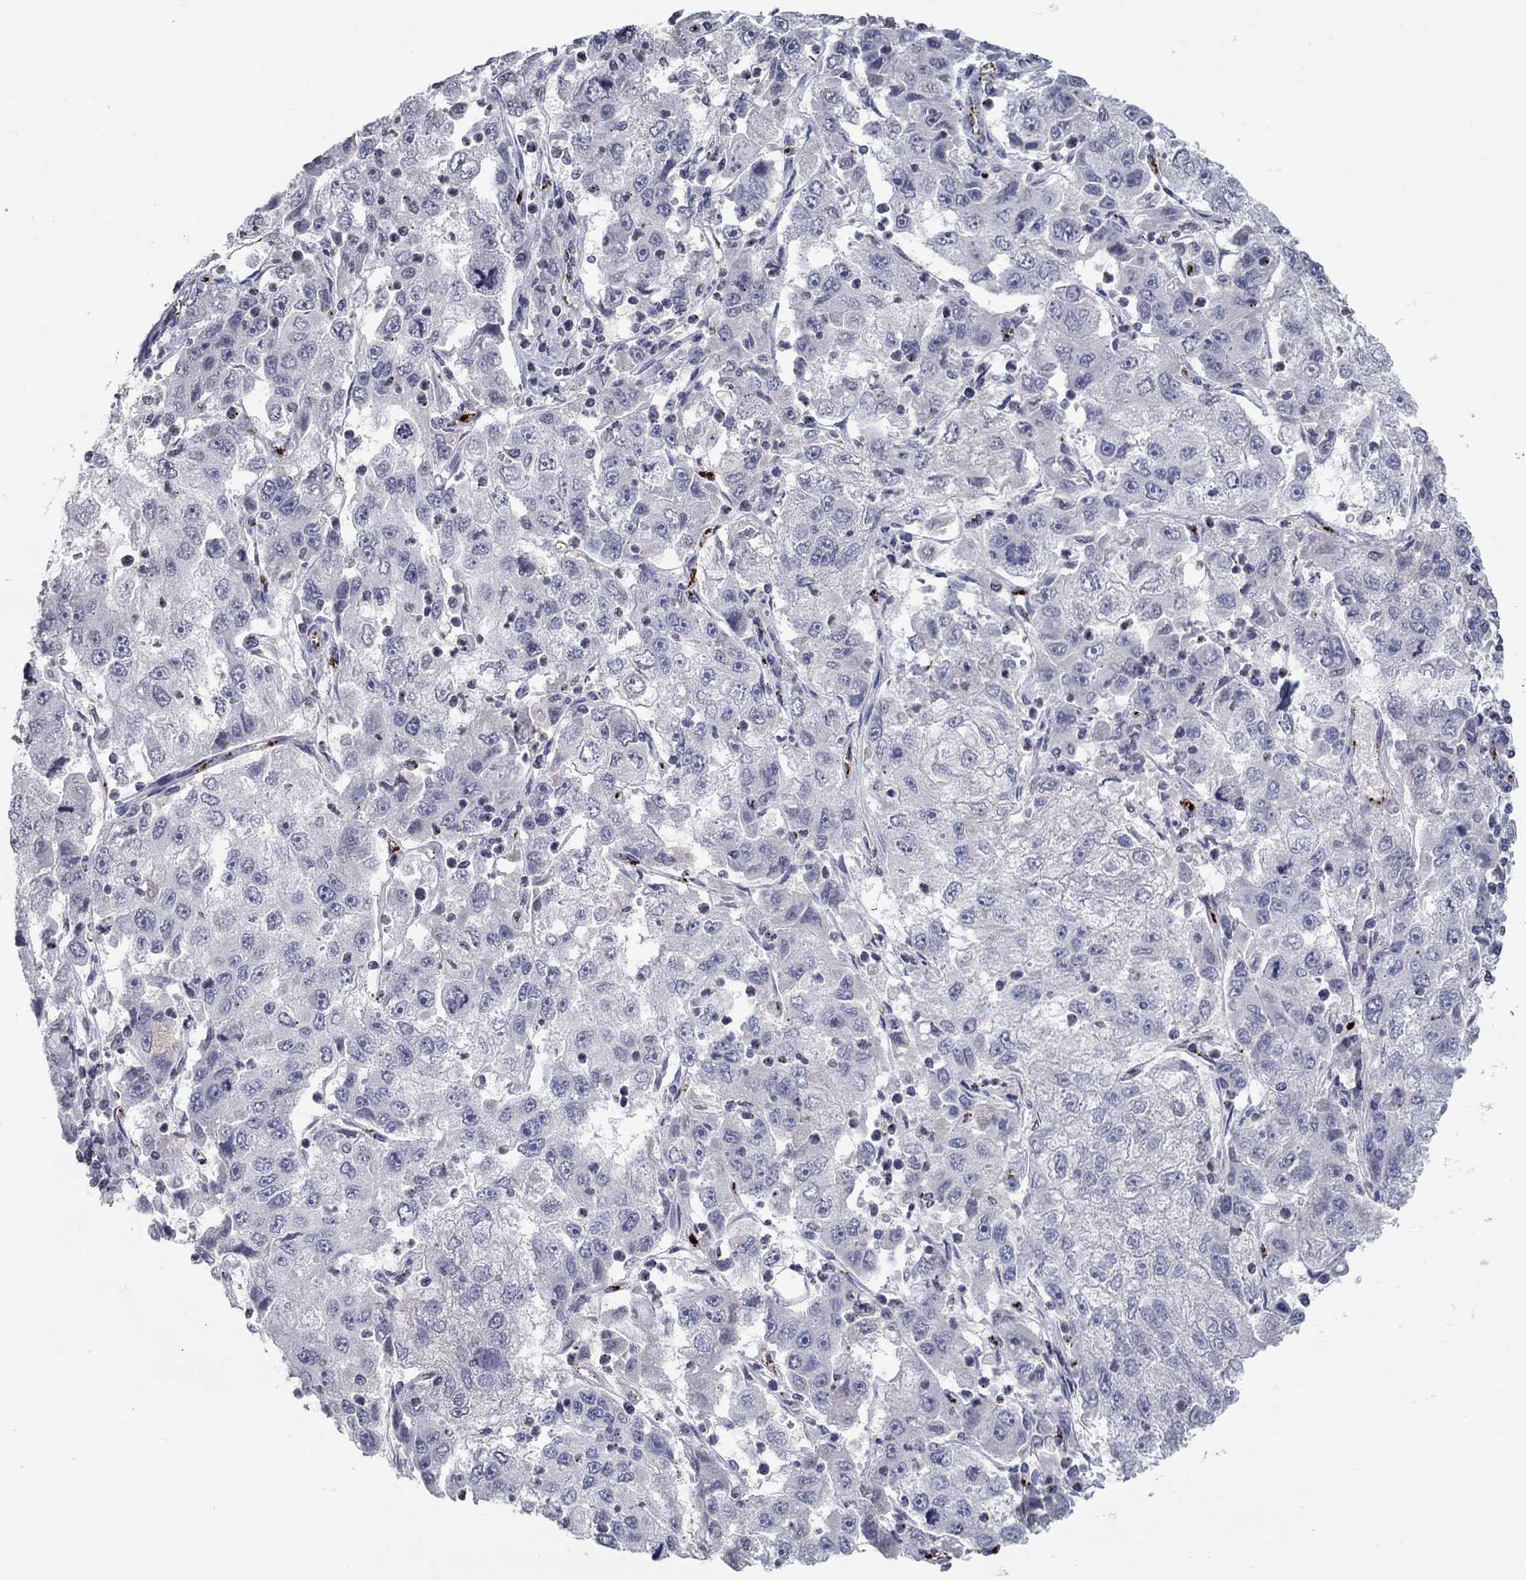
{"staining": {"intensity": "negative", "quantity": "none", "location": "none"}, "tissue": "cervical cancer", "cell_type": "Tumor cells", "image_type": "cancer", "snomed": [{"axis": "morphology", "description": "Squamous cell carcinoma, NOS"}, {"axis": "topography", "description": "Cervix"}], "caption": "Immunohistochemistry (IHC) micrograph of human cervical squamous cell carcinoma stained for a protein (brown), which demonstrates no staining in tumor cells. Nuclei are stained in blue.", "gene": "TINAG", "patient": {"sex": "female", "age": 36}}